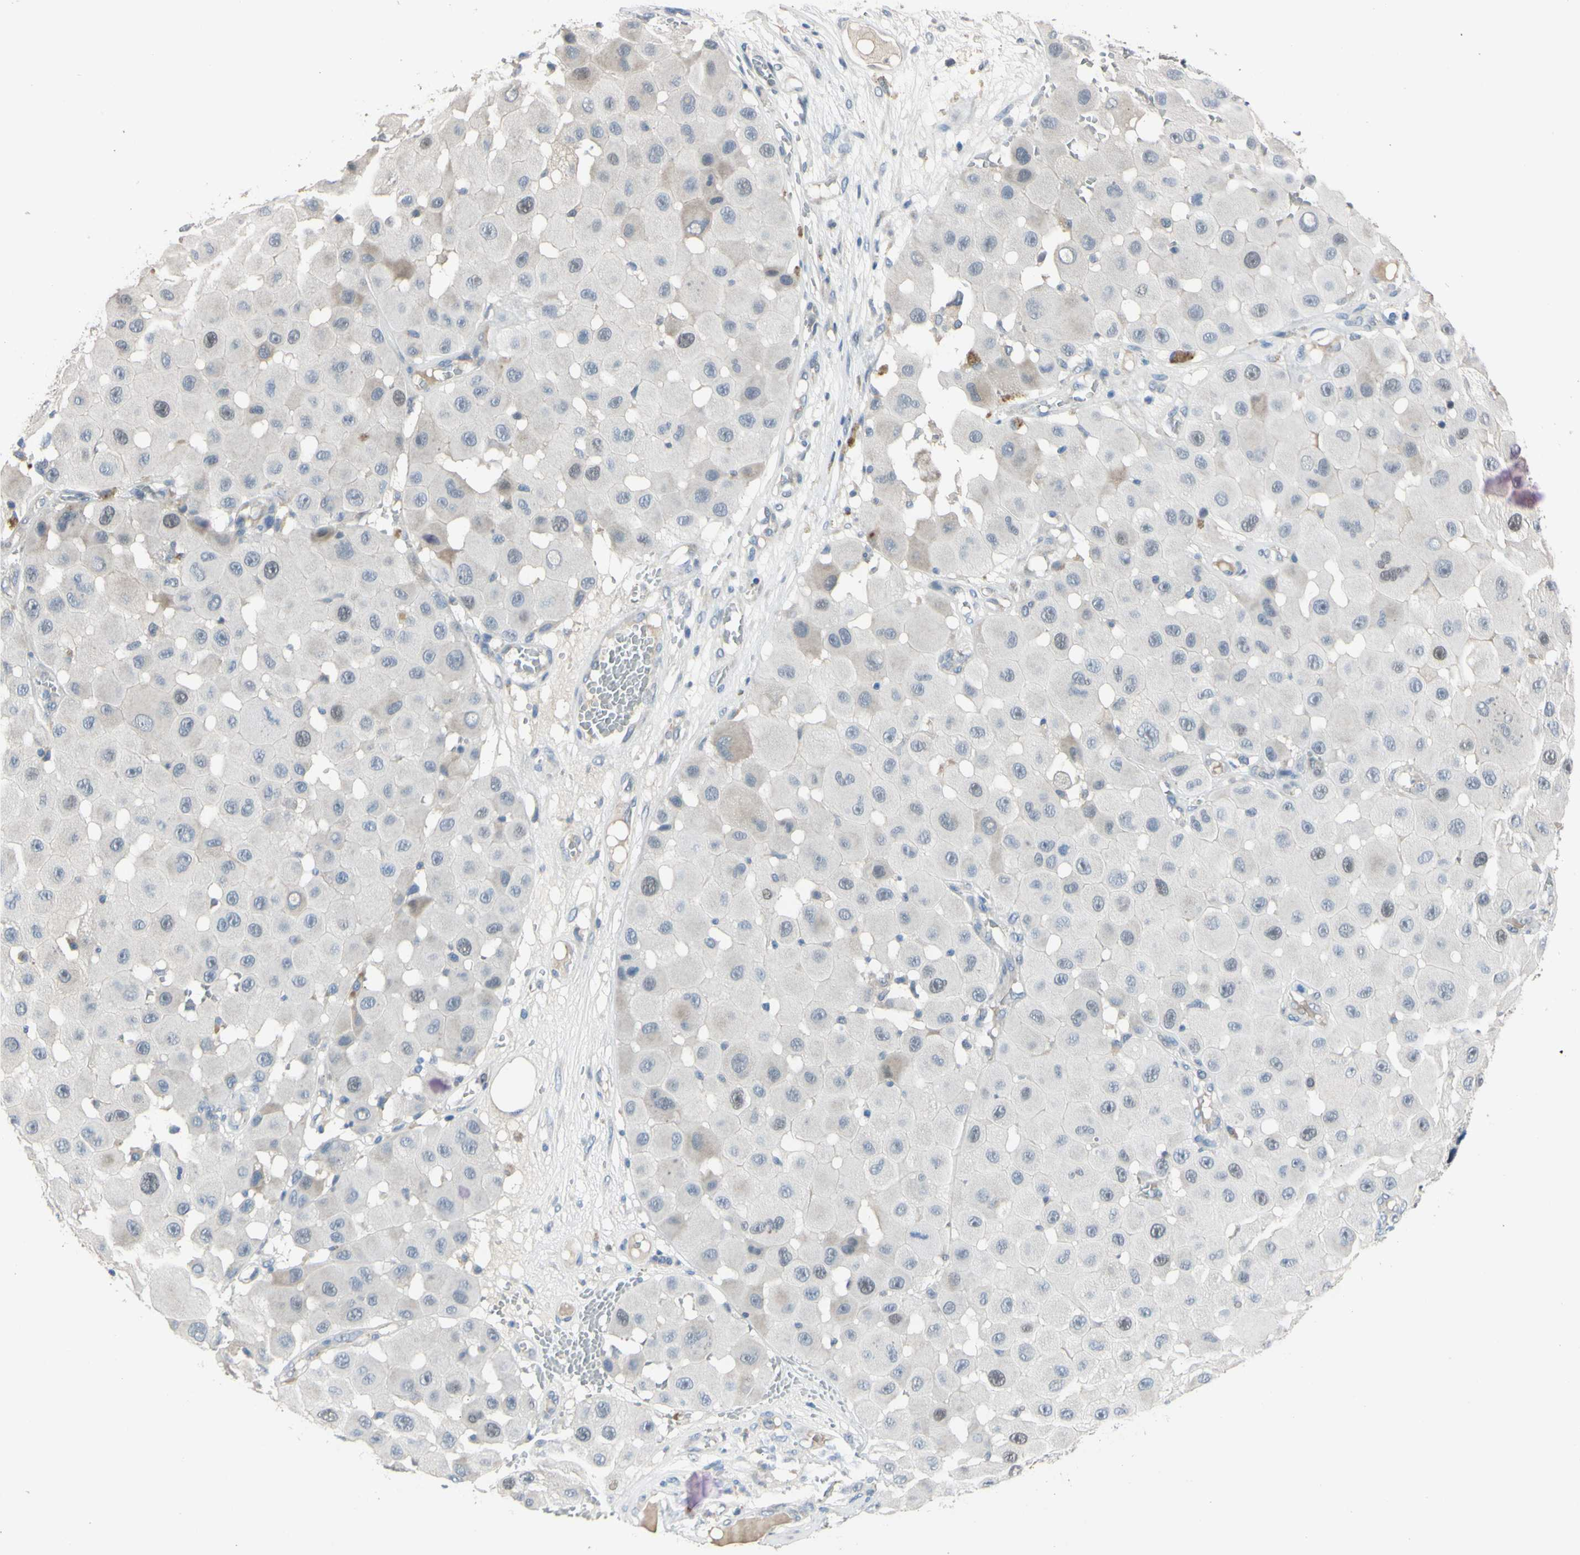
{"staining": {"intensity": "negative", "quantity": "none", "location": "none"}, "tissue": "melanoma", "cell_type": "Tumor cells", "image_type": "cancer", "snomed": [{"axis": "morphology", "description": "Malignant melanoma, NOS"}, {"axis": "topography", "description": "Skin"}], "caption": "The image displays no significant expression in tumor cells of melanoma.", "gene": "LHX9", "patient": {"sex": "female", "age": 81}}